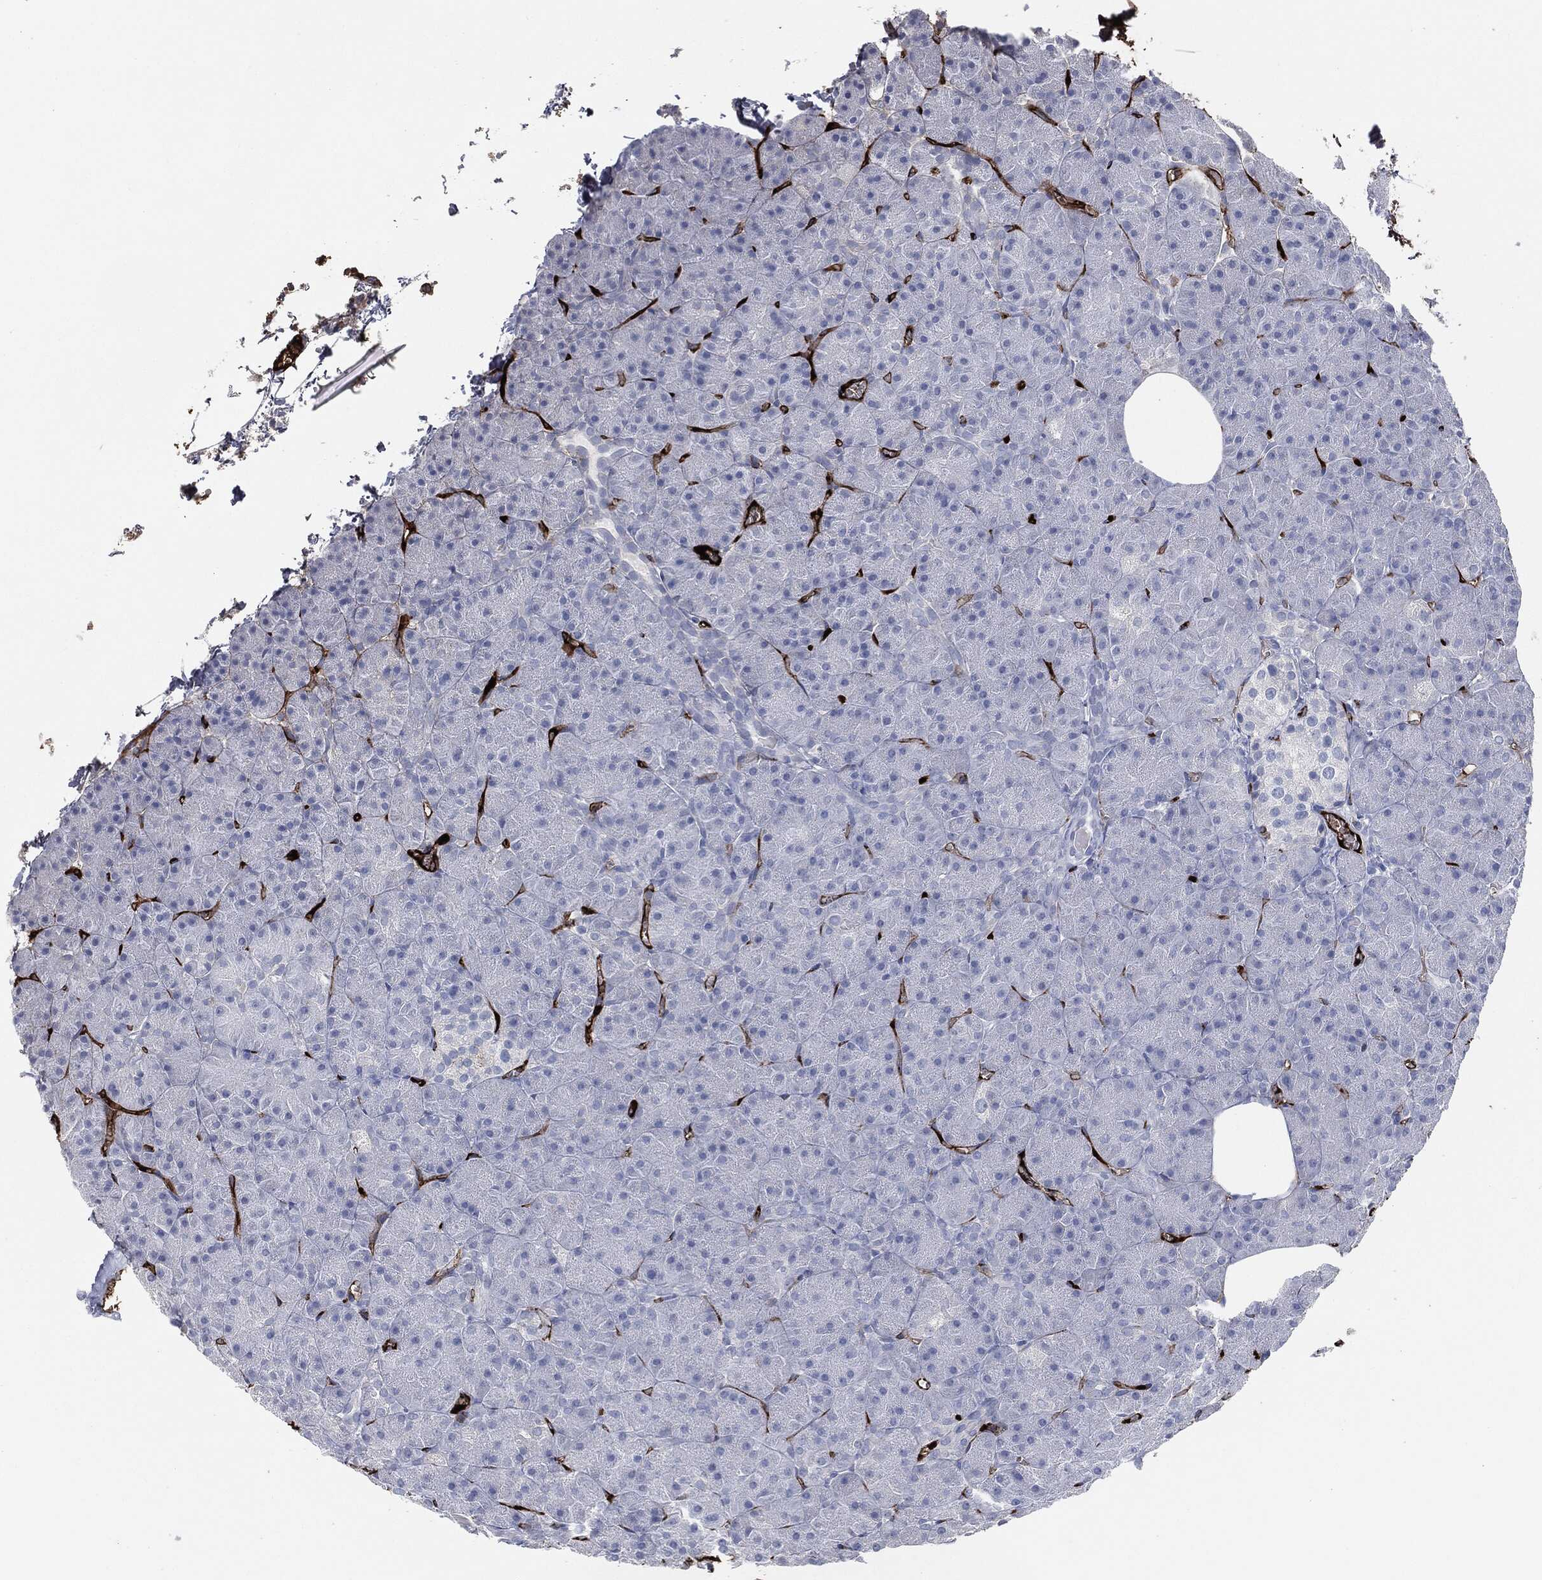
{"staining": {"intensity": "negative", "quantity": "none", "location": "none"}, "tissue": "pancreas", "cell_type": "Exocrine glandular cells", "image_type": "normal", "snomed": [{"axis": "morphology", "description": "Normal tissue, NOS"}, {"axis": "topography", "description": "Pancreas"}], "caption": "This histopathology image is of unremarkable pancreas stained with IHC to label a protein in brown with the nuclei are counter-stained blue. There is no positivity in exocrine glandular cells. The staining is performed using DAB brown chromogen with nuclei counter-stained in using hematoxylin.", "gene": "APOB", "patient": {"sex": "male", "age": 61}}